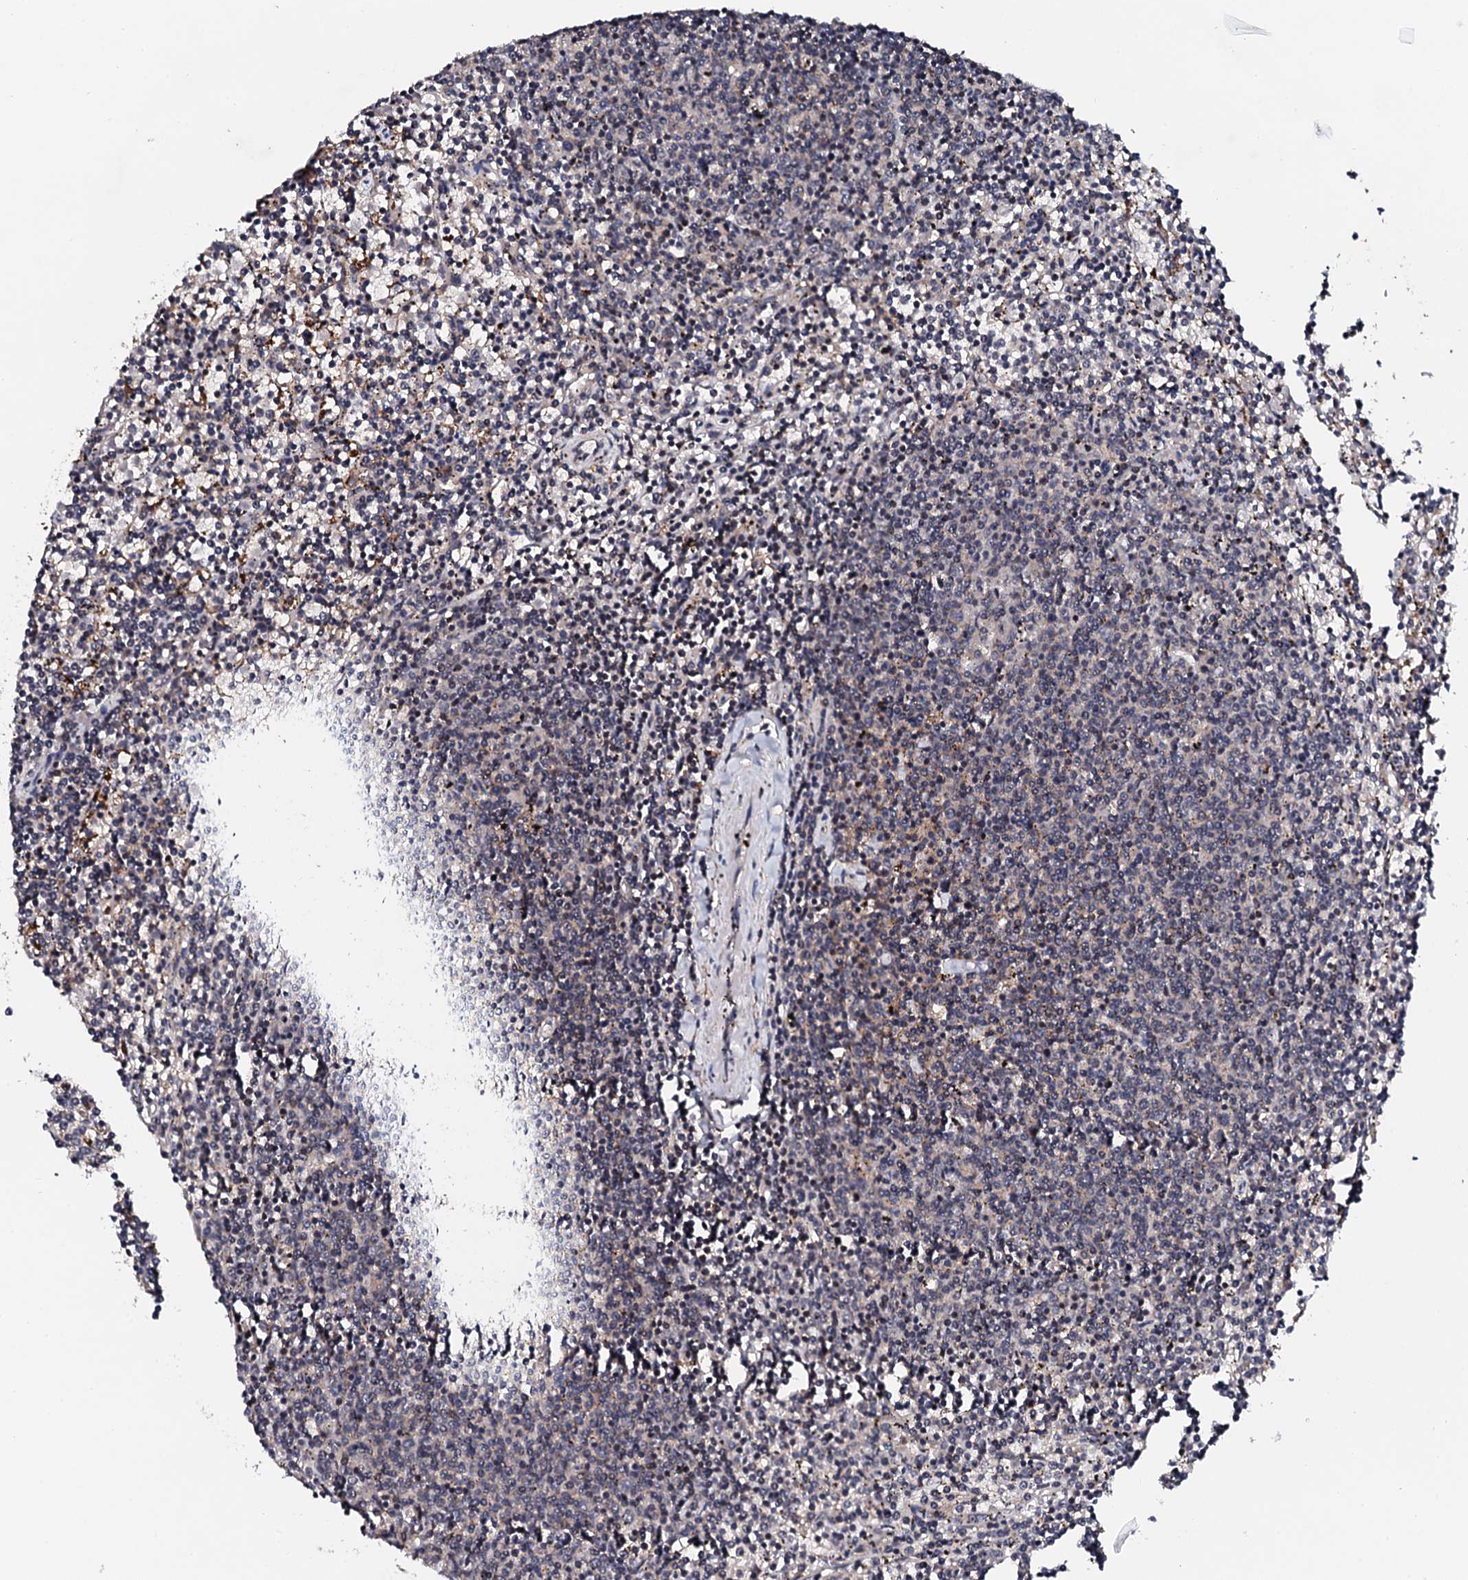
{"staining": {"intensity": "negative", "quantity": "none", "location": "none"}, "tissue": "lymphoma", "cell_type": "Tumor cells", "image_type": "cancer", "snomed": [{"axis": "morphology", "description": "Malignant lymphoma, non-Hodgkin's type, Low grade"}, {"axis": "topography", "description": "Spleen"}], "caption": "IHC histopathology image of neoplastic tissue: lymphoma stained with DAB (3,3'-diaminobenzidine) displays no significant protein staining in tumor cells. (DAB immunohistochemistry (IHC) with hematoxylin counter stain).", "gene": "EDC3", "patient": {"sex": "female", "age": 50}}